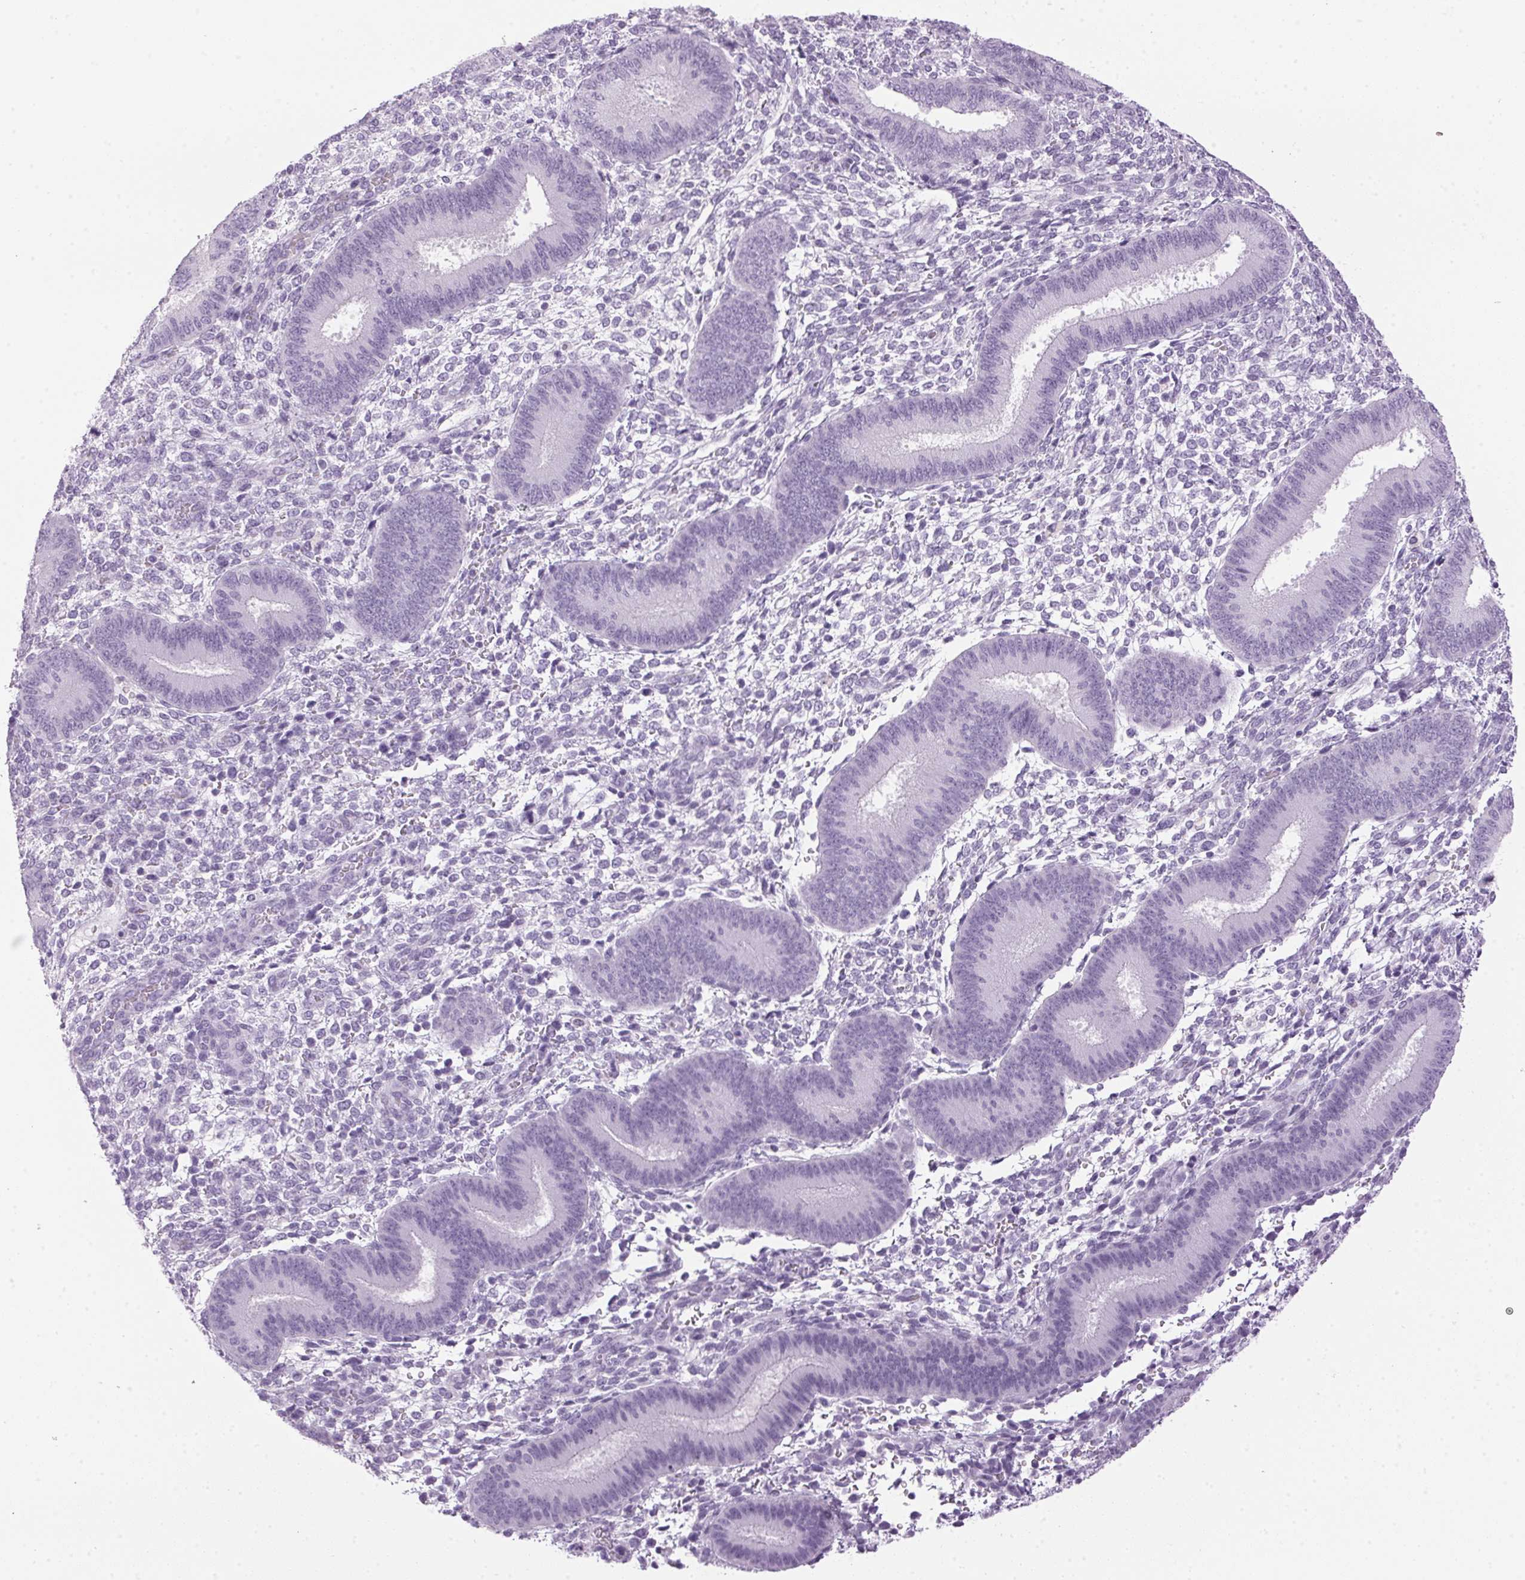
{"staining": {"intensity": "negative", "quantity": "none", "location": "none"}, "tissue": "endometrium", "cell_type": "Cells in endometrial stroma", "image_type": "normal", "snomed": [{"axis": "morphology", "description": "Normal tissue, NOS"}, {"axis": "topography", "description": "Endometrium"}], "caption": "Immunohistochemistry photomicrograph of unremarkable endometrium: human endometrium stained with DAB displays no significant protein staining in cells in endometrial stroma. The staining was performed using DAB (3,3'-diaminobenzidine) to visualize the protein expression in brown, while the nuclei were stained in blue with hematoxylin (Magnification: 20x).", "gene": "SP7", "patient": {"sex": "female", "age": 39}}